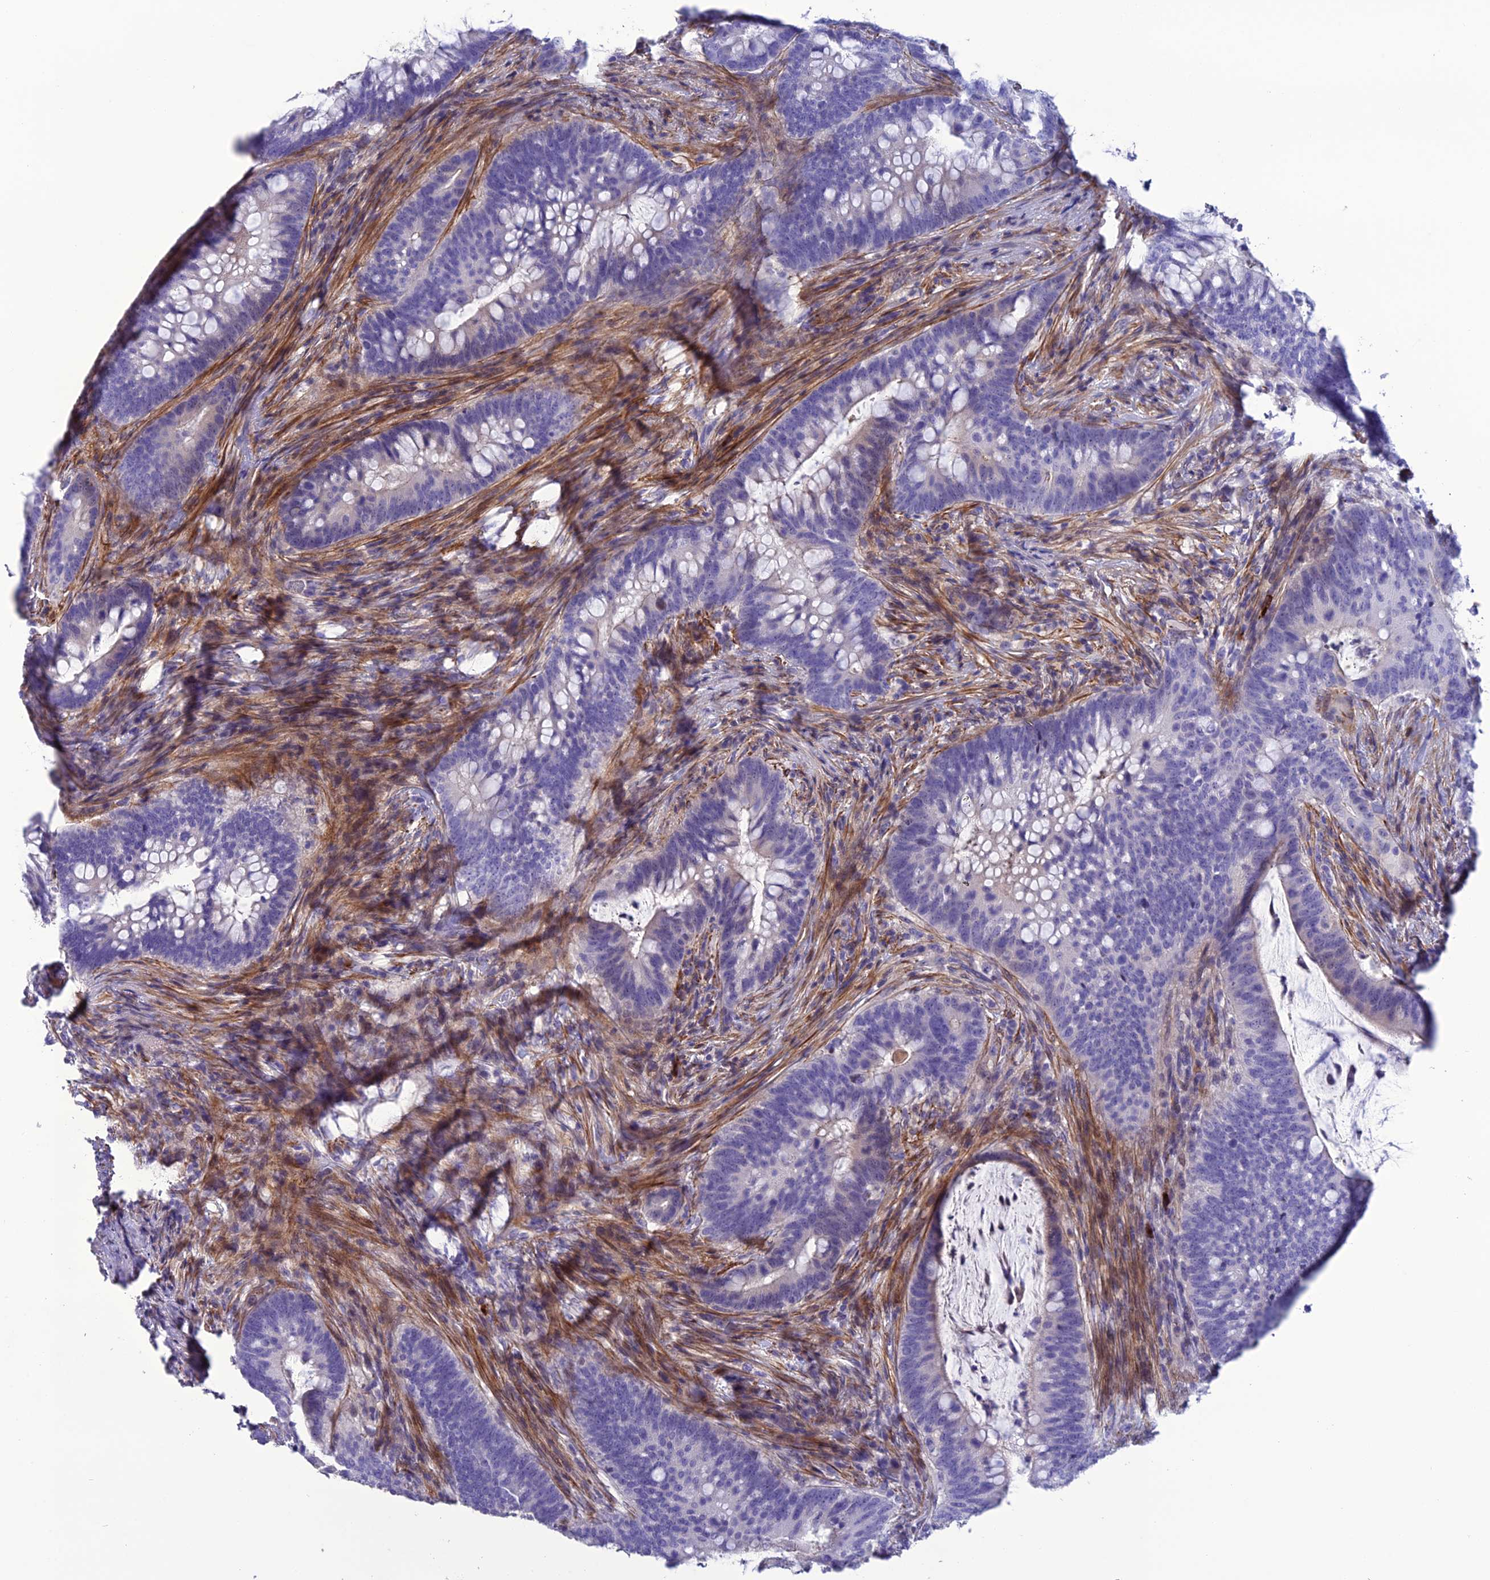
{"staining": {"intensity": "negative", "quantity": "none", "location": "none"}, "tissue": "colorectal cancer", "cell_type": "Tumor cells", "image_type": "cancer", "snomed": [{"axis": "morphology", "description": "Adenocarcinoma, NOS"}, {"axis": "topography", "description": "Colon"}], "caption": "High magnification brightfield microscopy of adenocarcinoma (colorectal) stained with DAB (brown) and counterstained with hematoxylin (blue): tumor cells show no significant expression. (DAB (3,3'-diaminobenzidine) IHC visualized using brightfield microscopy, high magnification).", "gene": "OR56B1", "patient": {"sex": "female", "age": 66}}